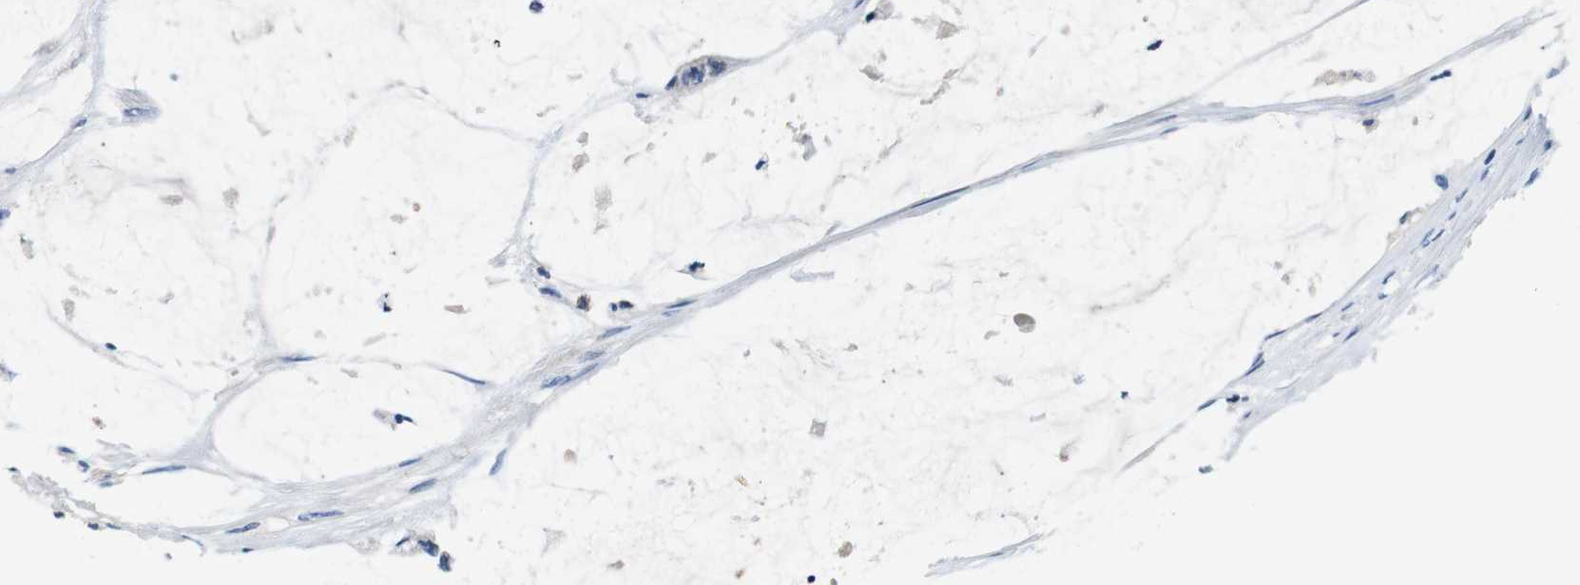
{"staining": {"intensity": "weak", "quantity": ">75%", "location": "cytoplasmic/membranous"}, "tissue": "colorectal cancer", "cell_type": "Tumor cells", "image_type": "cancer", "snomed": [{"axis": "morphology", "description": "Adenocarcinoma, NOS"}, {"axis": "topography", "description": "Rectum"}], "caption": "Immunohistochemical staining of human colorectal adenocarcinoma demonstrates low levels of weak cytoplasmic/membranous protein positivity in about >75% of tumor cells. The staining was performed using DAB, with brown indicating positive protein expression. Nuclei are stained blue with hematoxylin.", "gene": "C1RL", "patient": {"sex": "female", "age": 66}}